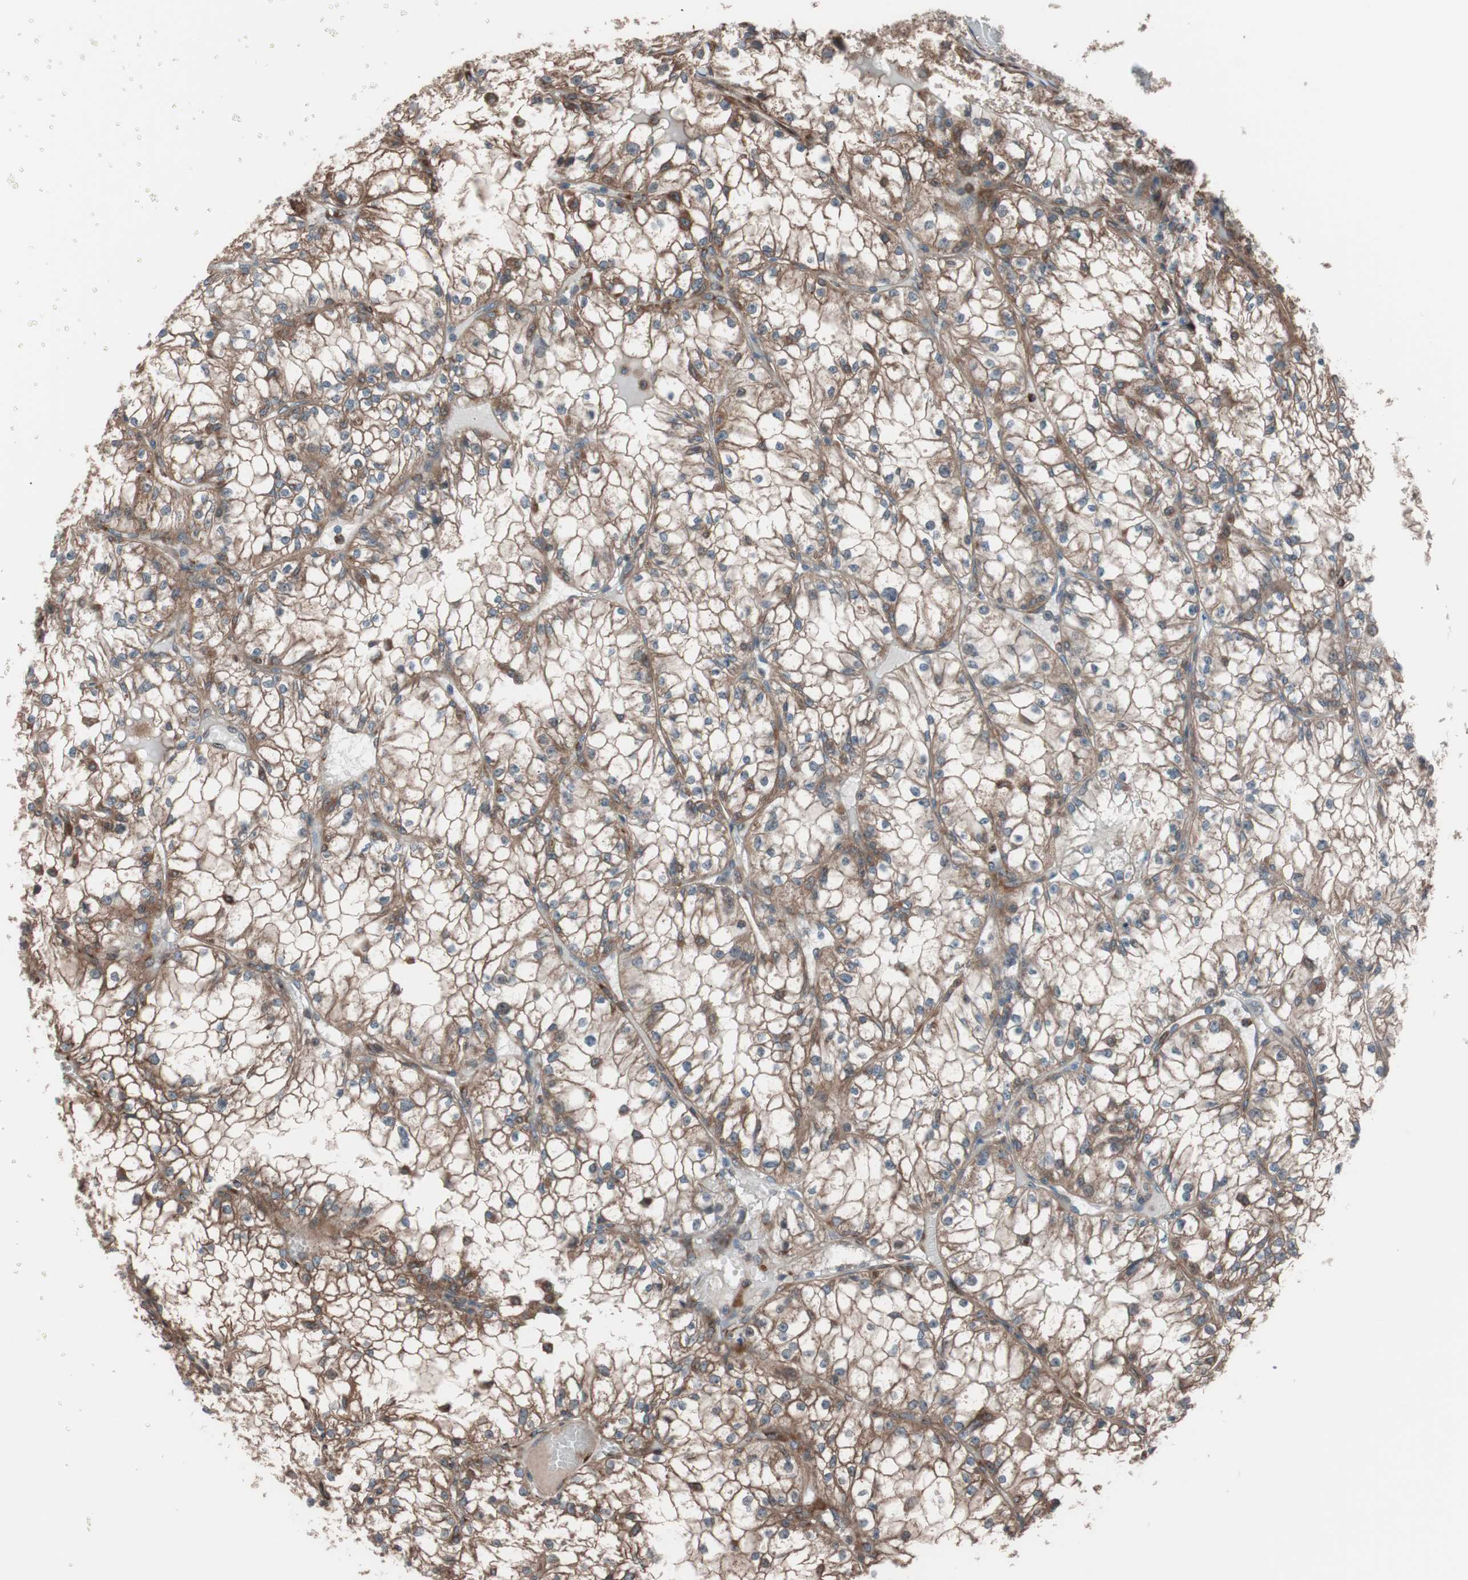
{"staining": {"intensity": "moderate", "quantity": "25%-75%", "location": "cytoplasmic/membranous"}, "tissue": "renal cancer", "cell_type": "Tumor cells", "image_type": "cancer", "snomed": [{"axis": "morphology", "description": "Adenocarcinoma, NOS"}, {"axis": "topography", "description": "Kidney"}], "caption": "Renal adenocarcinoma was stained to show a protein in brown. There is medium levels of moderate cytoplasmic/membranous staining in about 25%-75% of tumor cells.", "gene": "SEC31A", "patient": {"sex": "male", "age": 56}}